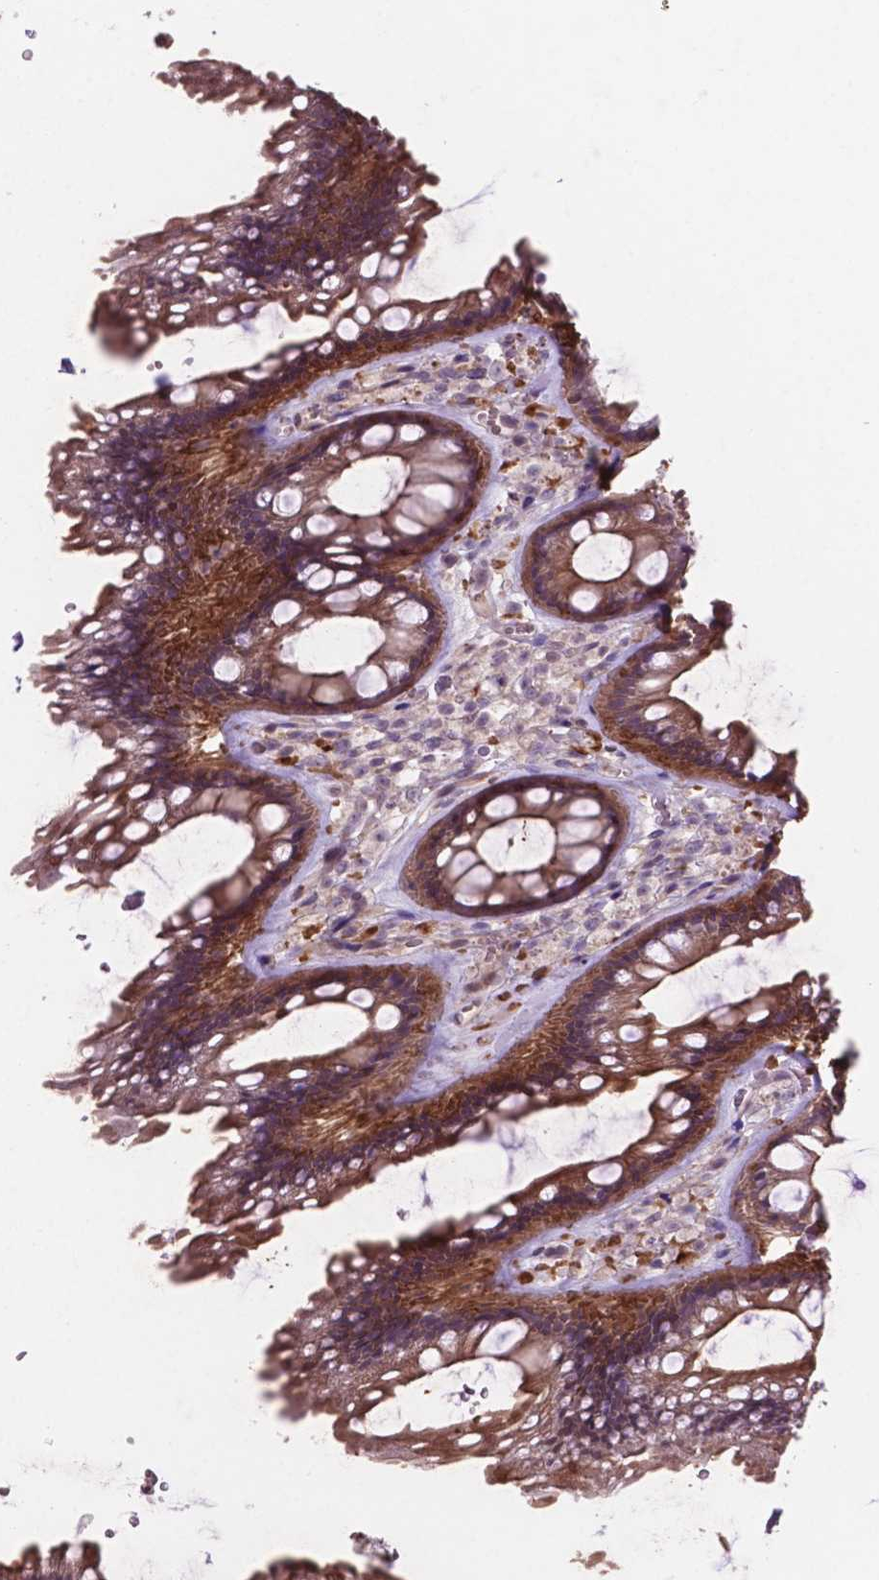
{"staining": {"intensity": "moderate", "quantity": ">75%", "location": "cytoplasmic/membranous"}, "tissue": "rectum", "cell_type": "Glandular cells", "image_type": "normal", "snomed": [{"axis": "morphology", "description": "Normal tissue, NOS"}, {"axis": "topography", "description": "Rectum"}], "caption": "Protein analysis of unremarkable rectum exhibits moderate cytoplasmic/membranous staining in about >75% of glandular cells. The staining was performed using DAB (3,3'-diaminobenzidine) to visualize the protein expression in brown, while the nuclei were stained in blue with hematoxylin (Magnification: 20x).", "gene": "ARL5C", "patient": {"sex": "female", "age": 62}}